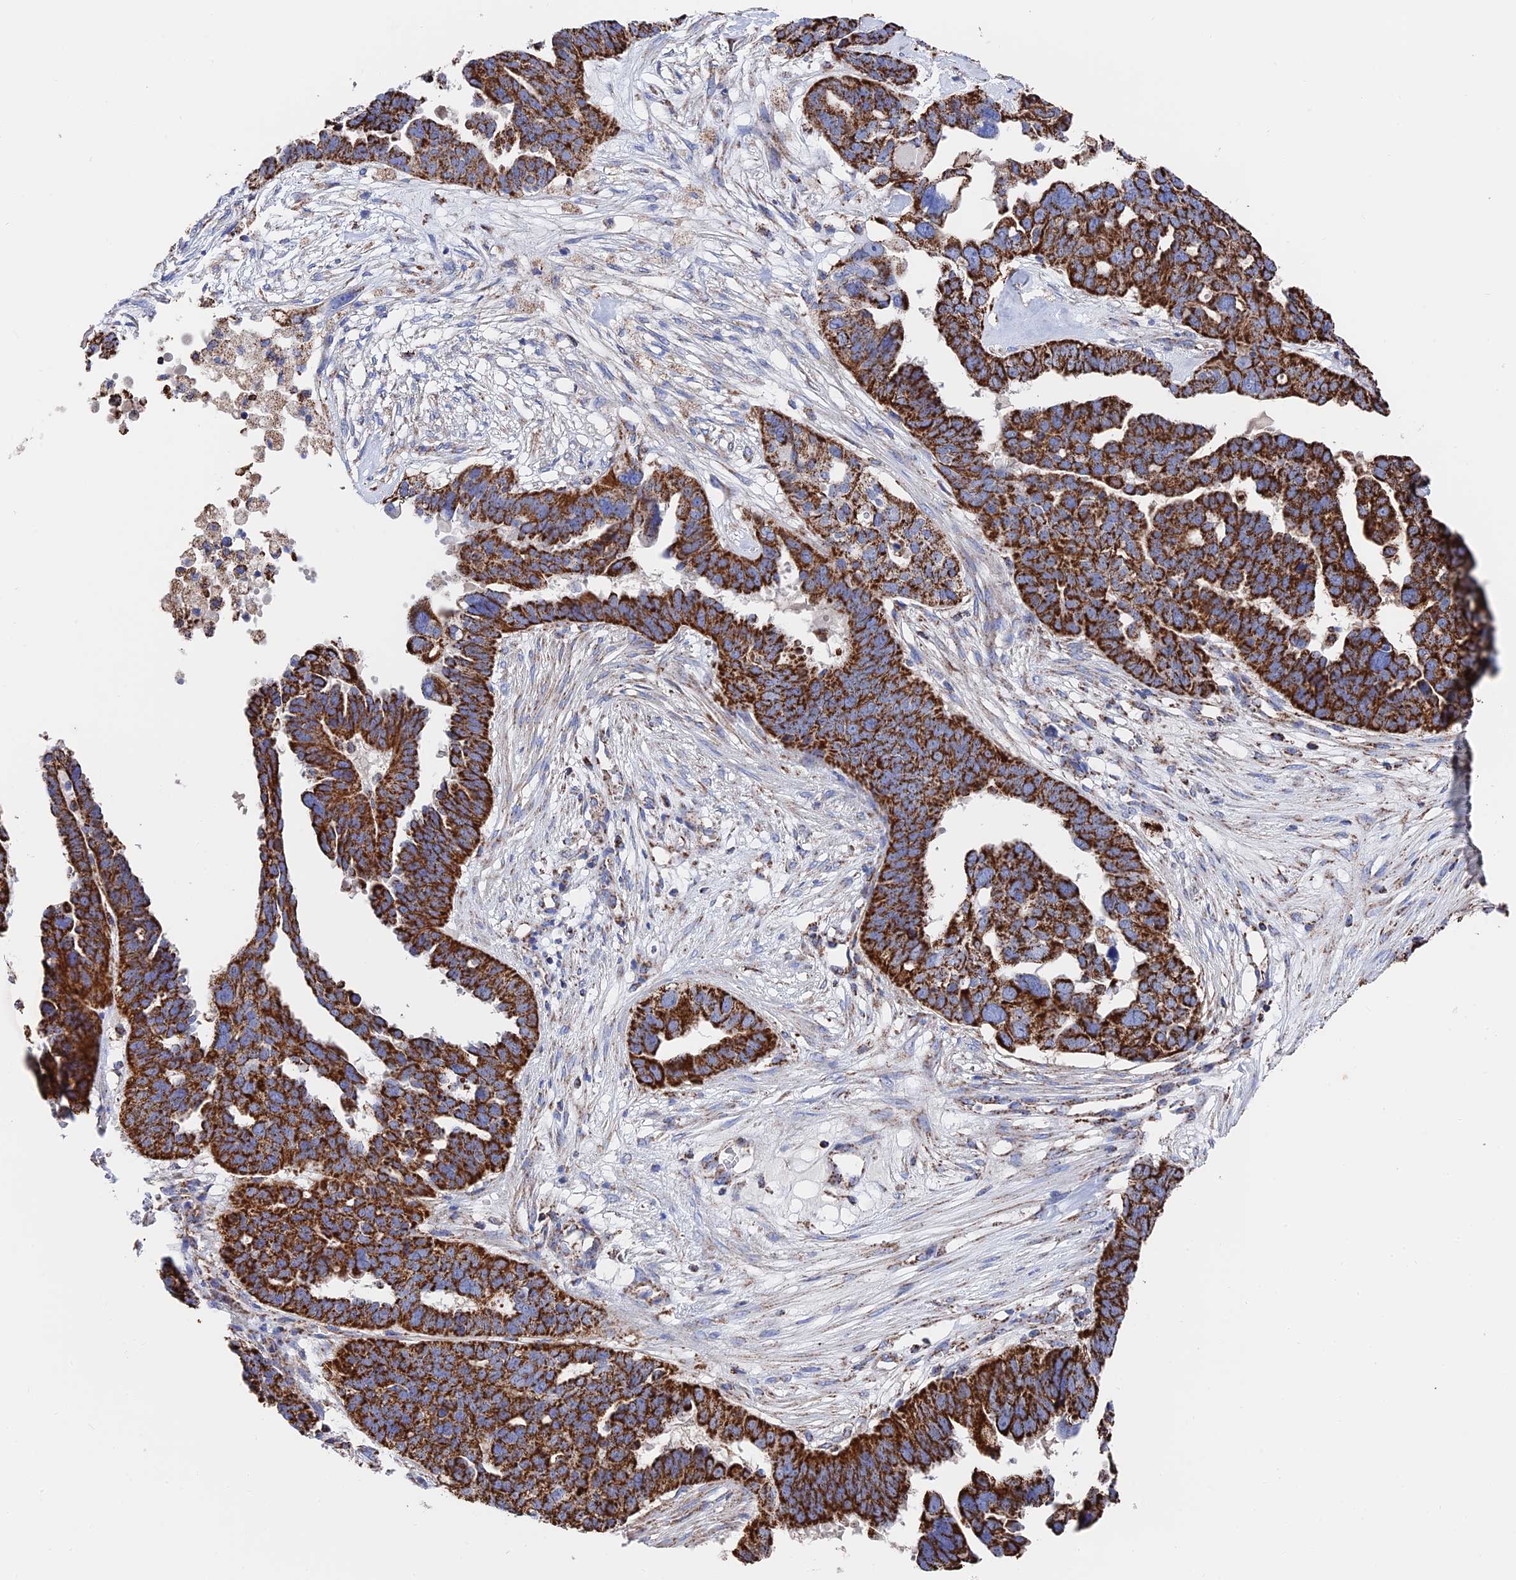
{"staining": {"intensity": "strong", "quantity": ">75%", "location": "cytoplasmic/membranous"}, "tissue": "ovarian cancer", "cell_type": "Tumor cells", "image_type": "cancer", "snomed": [{"axis": "morphology", "description": "Cystadenocarcinoma, serous, NOS"}, {"axis": "topography", "description": "Ovary"}], "caption": "The photomicrograph displays staining of ovarian cancer (serous cystadenocarcinoma), revealing strong cytoplasmic/membranous protein expression (brown color) within tumor cells.", "gene": "HAUS8", "patient": {"sex": "female", "age": 59}}